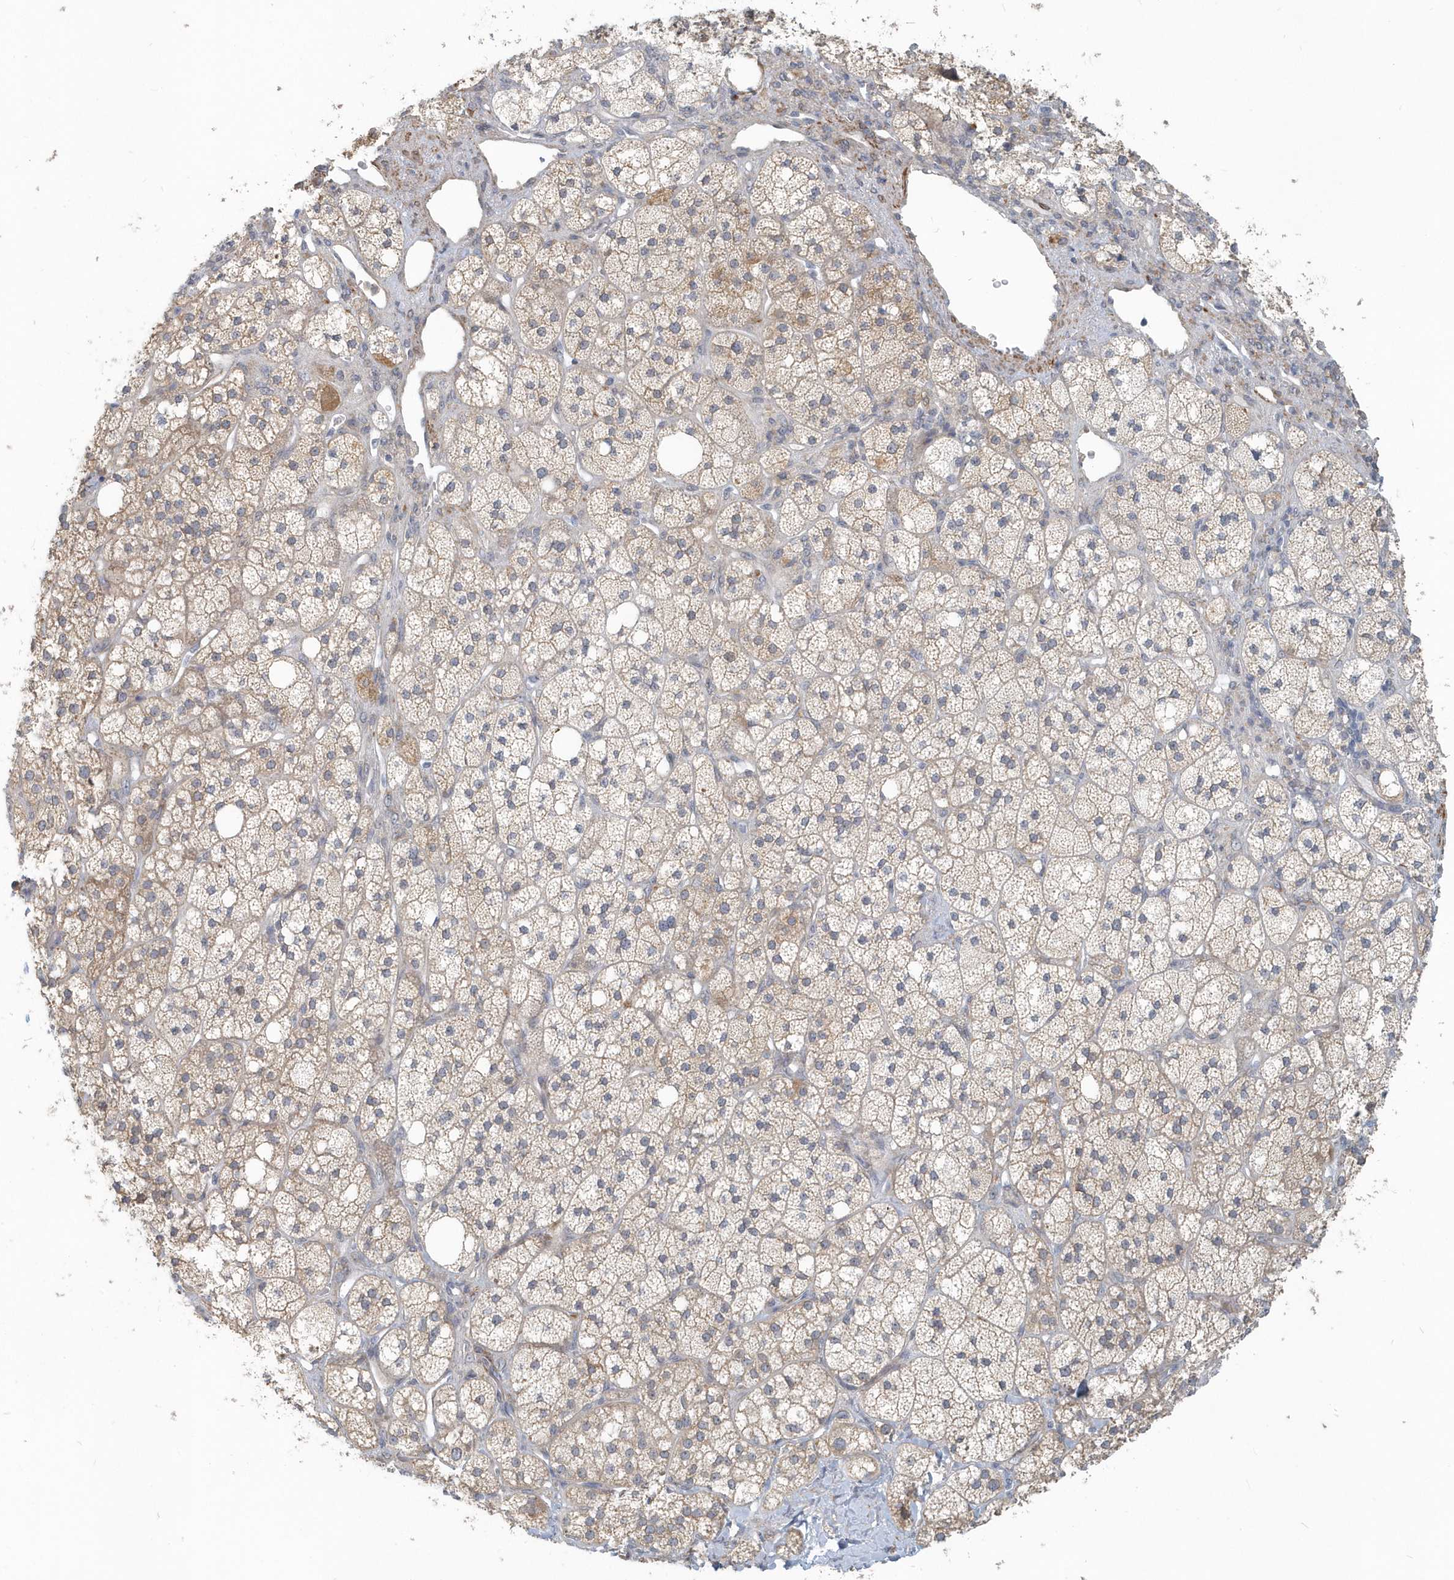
{"staining": {"intensity": "weak", "quantity": "25%-75%", "location": "cytoplasmic/membranous"}, "tissue": "adrenal gland", "cell_type": "Glandular cells", "image_type": "normal", "snomed": [{"axis": "morphology", "description": "Normal tissue, NOS"}, {"axis": "topography", "description": "Adrenal gland"}], "caption": "A photomicrograph showing weak cytoplasmic/membranous expression in about 25%-75% of glandular cells in unremarkable adrenal gland, as visualized by brown immunohistochemical staining.", "gene": "NAPB", "patient": {"sex": "male", "age": 61}}